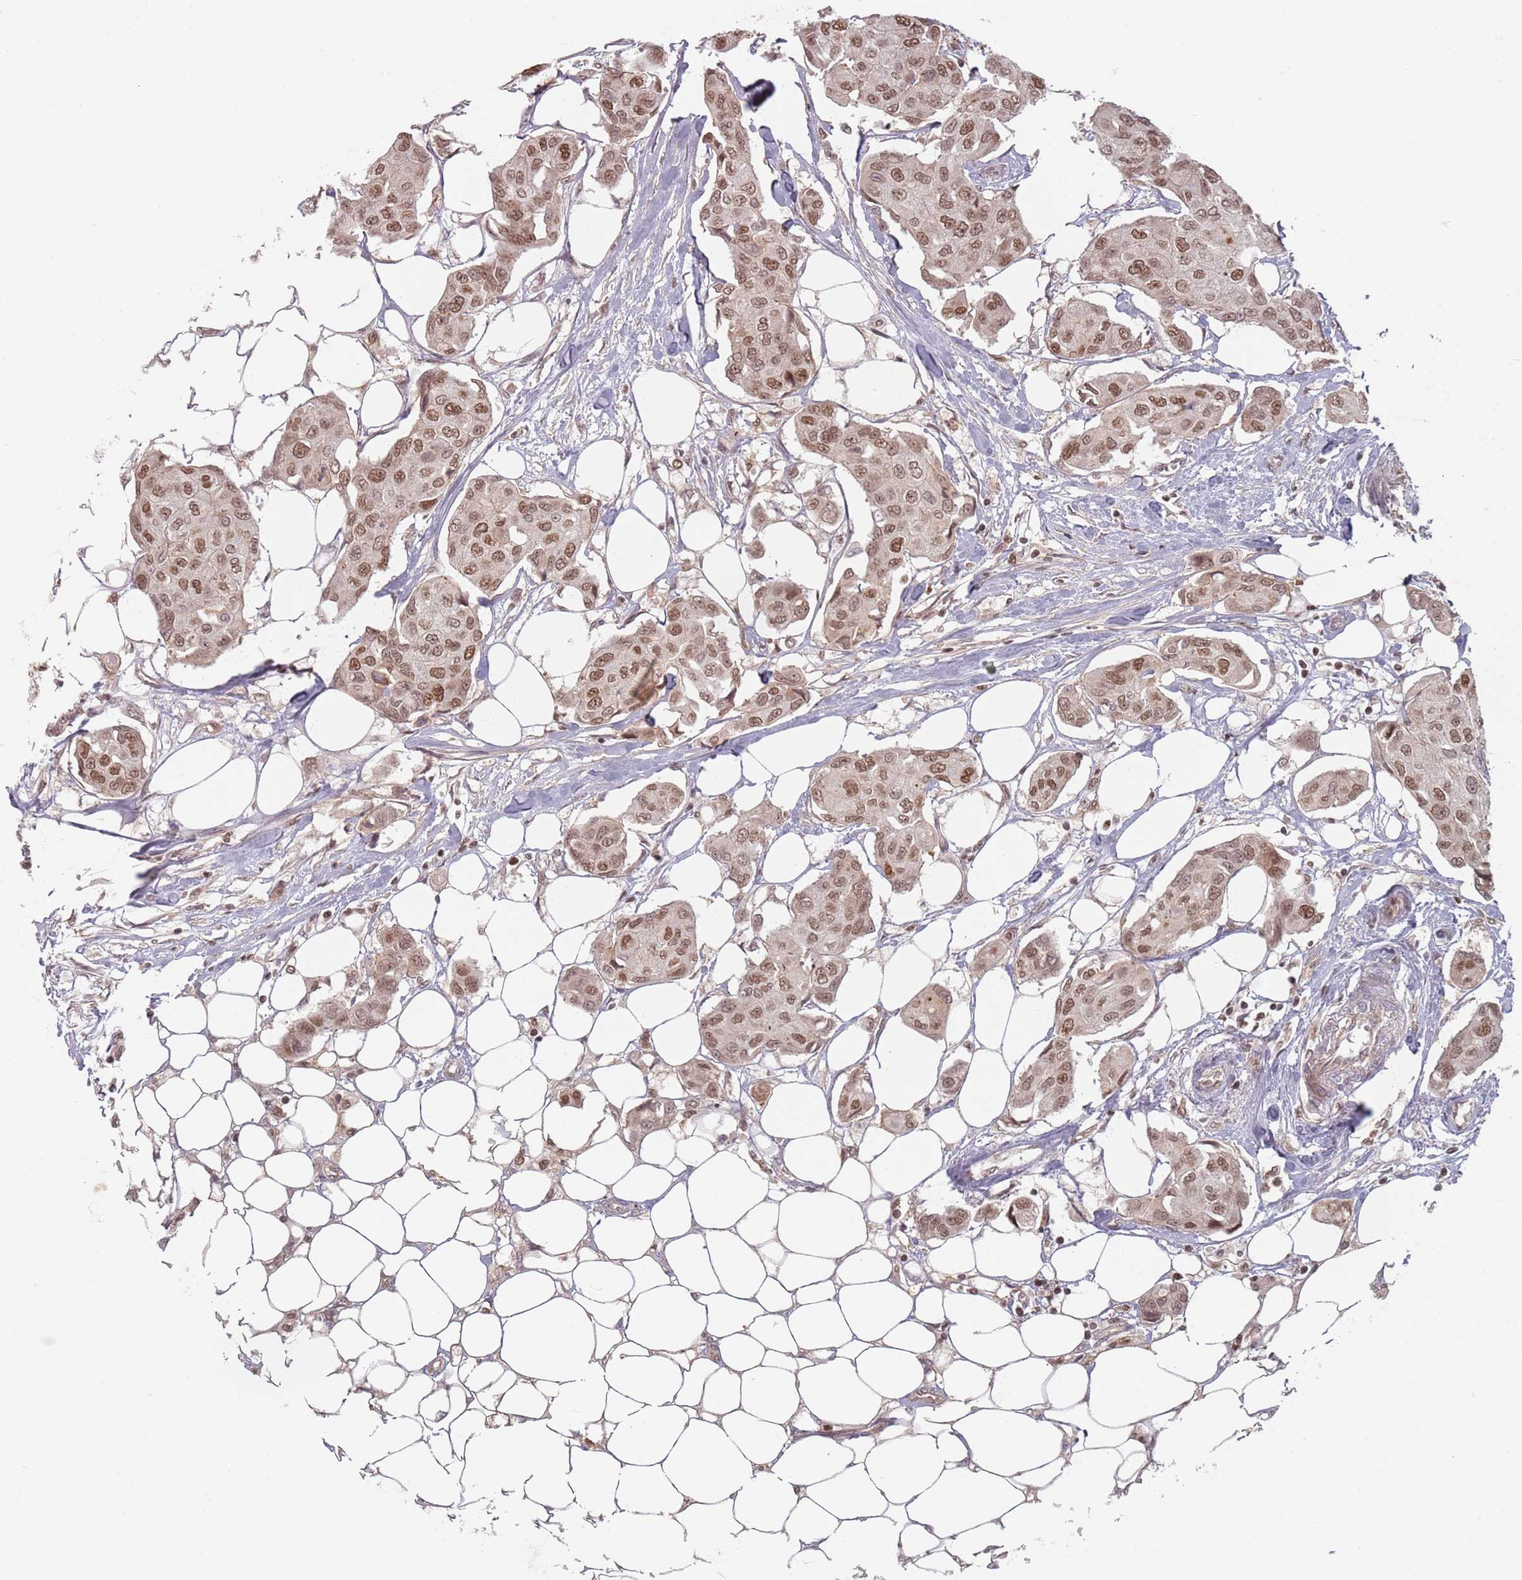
{"staining": {"intensity": "moderate", "quantity": ">75%", "location": "nuclear"}, "tissue": "breast cancer", "cell_type": "Tumor cells", "image_type": "cancer", "snomed": [{"axis": "morphology", "description": "Duct carcinoma"}, {"axis": "topography", "description": "Breast"}, {"axis": "topography", "description": "Lymph node"}], "caption": "A micrograph of human breast infiltrating ductal carcinoma stained for a protein displays moderate nuclear brown staining in tumor cells.", "gene": "NUP50", "patient": {"sex": "female", "age": 80}}